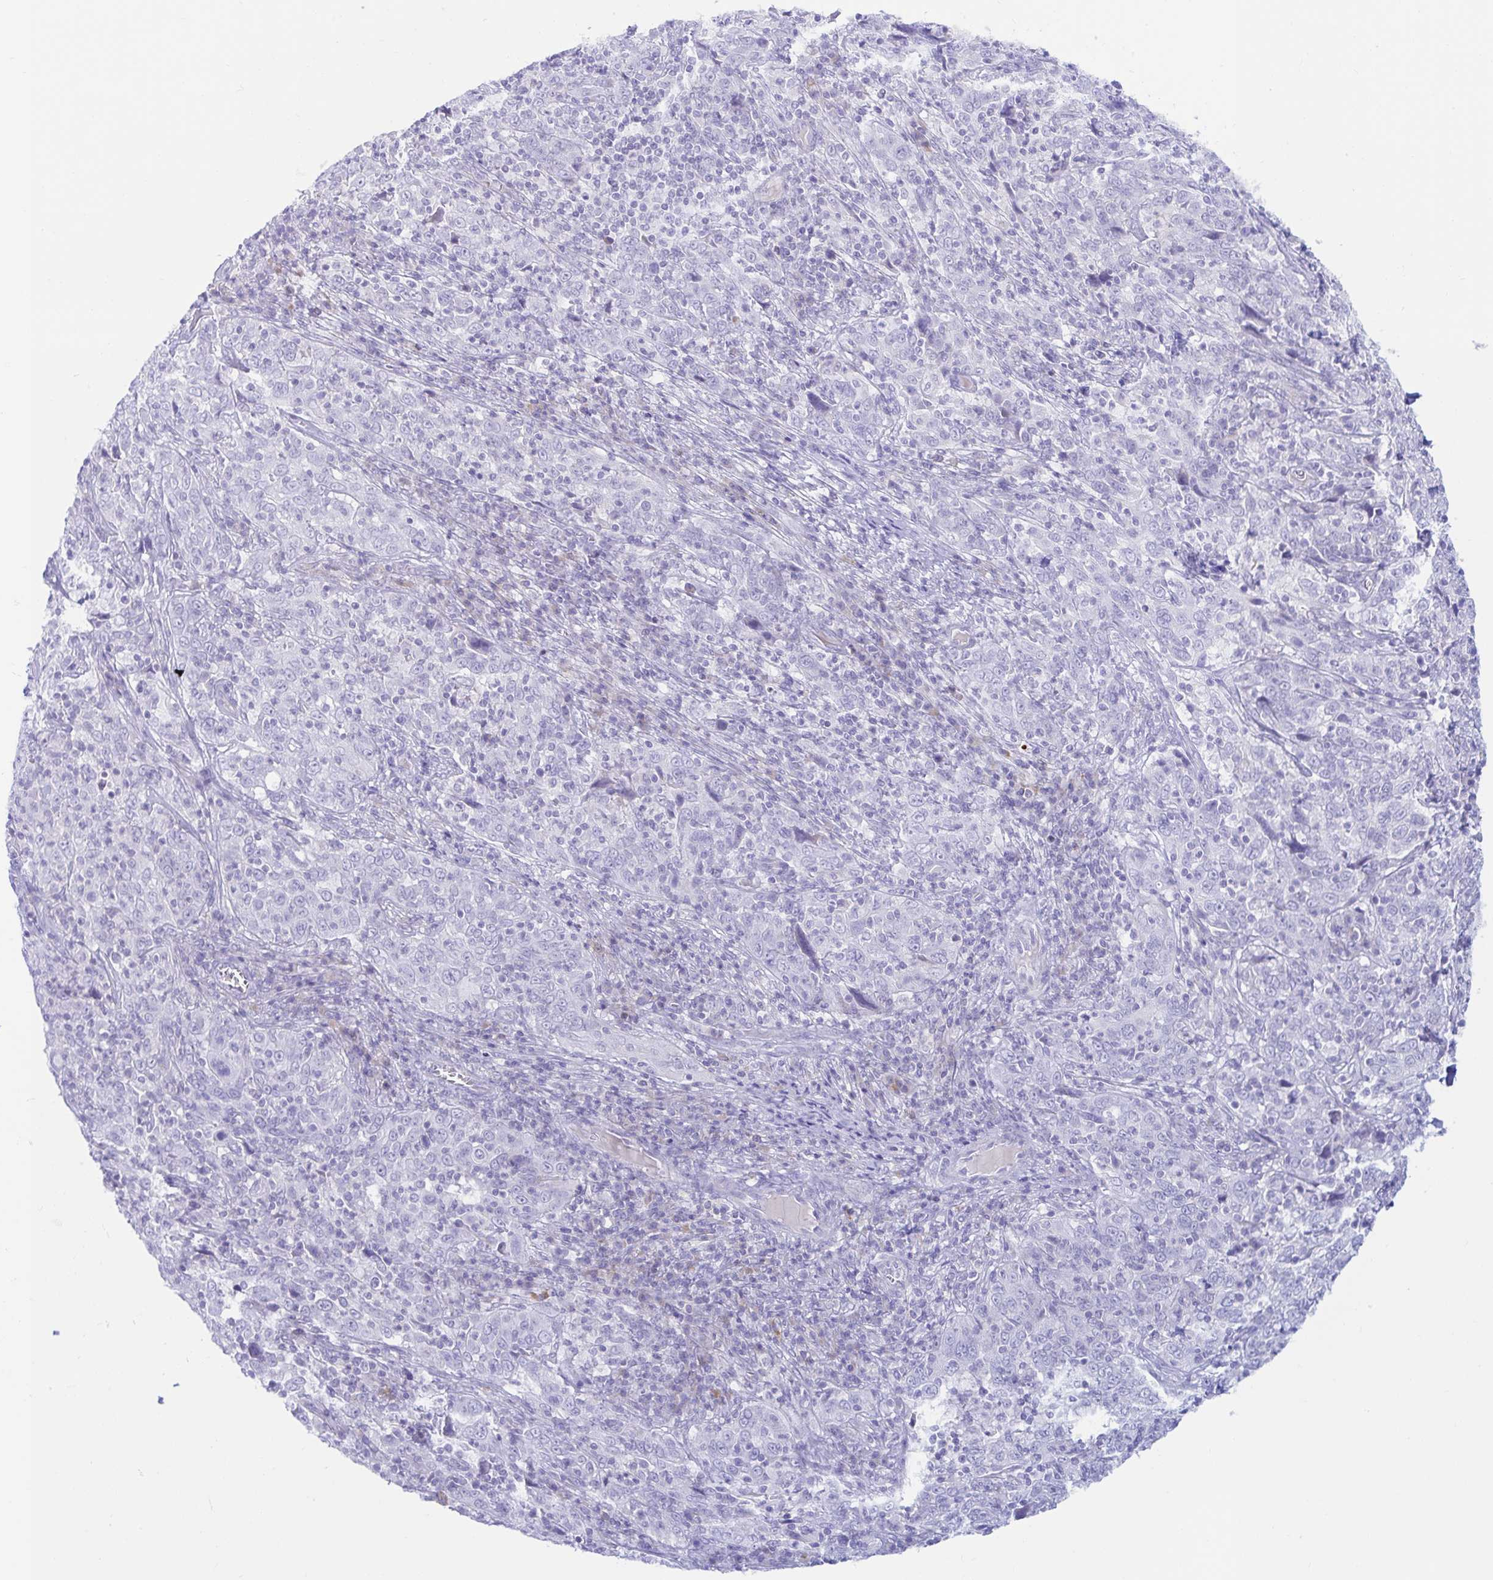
{"staining": {"intensity": "negative", "quantity": "none", "location": "none"}, "tissue": "cervical cancer", "cell_type": "Tumor cells", "image_type": "cancer", "snomed": [{"axis": "morphology", "description": "Squamous cell carcinoma, NOS"}, {"axis": "topography", "description": "Cervix"}], "caption": "The immunohistochemistry (IHC) micrograph has no significant staining in tumor cells of cervical squamous cell carcinoma tissue.", "gene": "BEST1", "patient": {"sex": "female", "age": 46}}